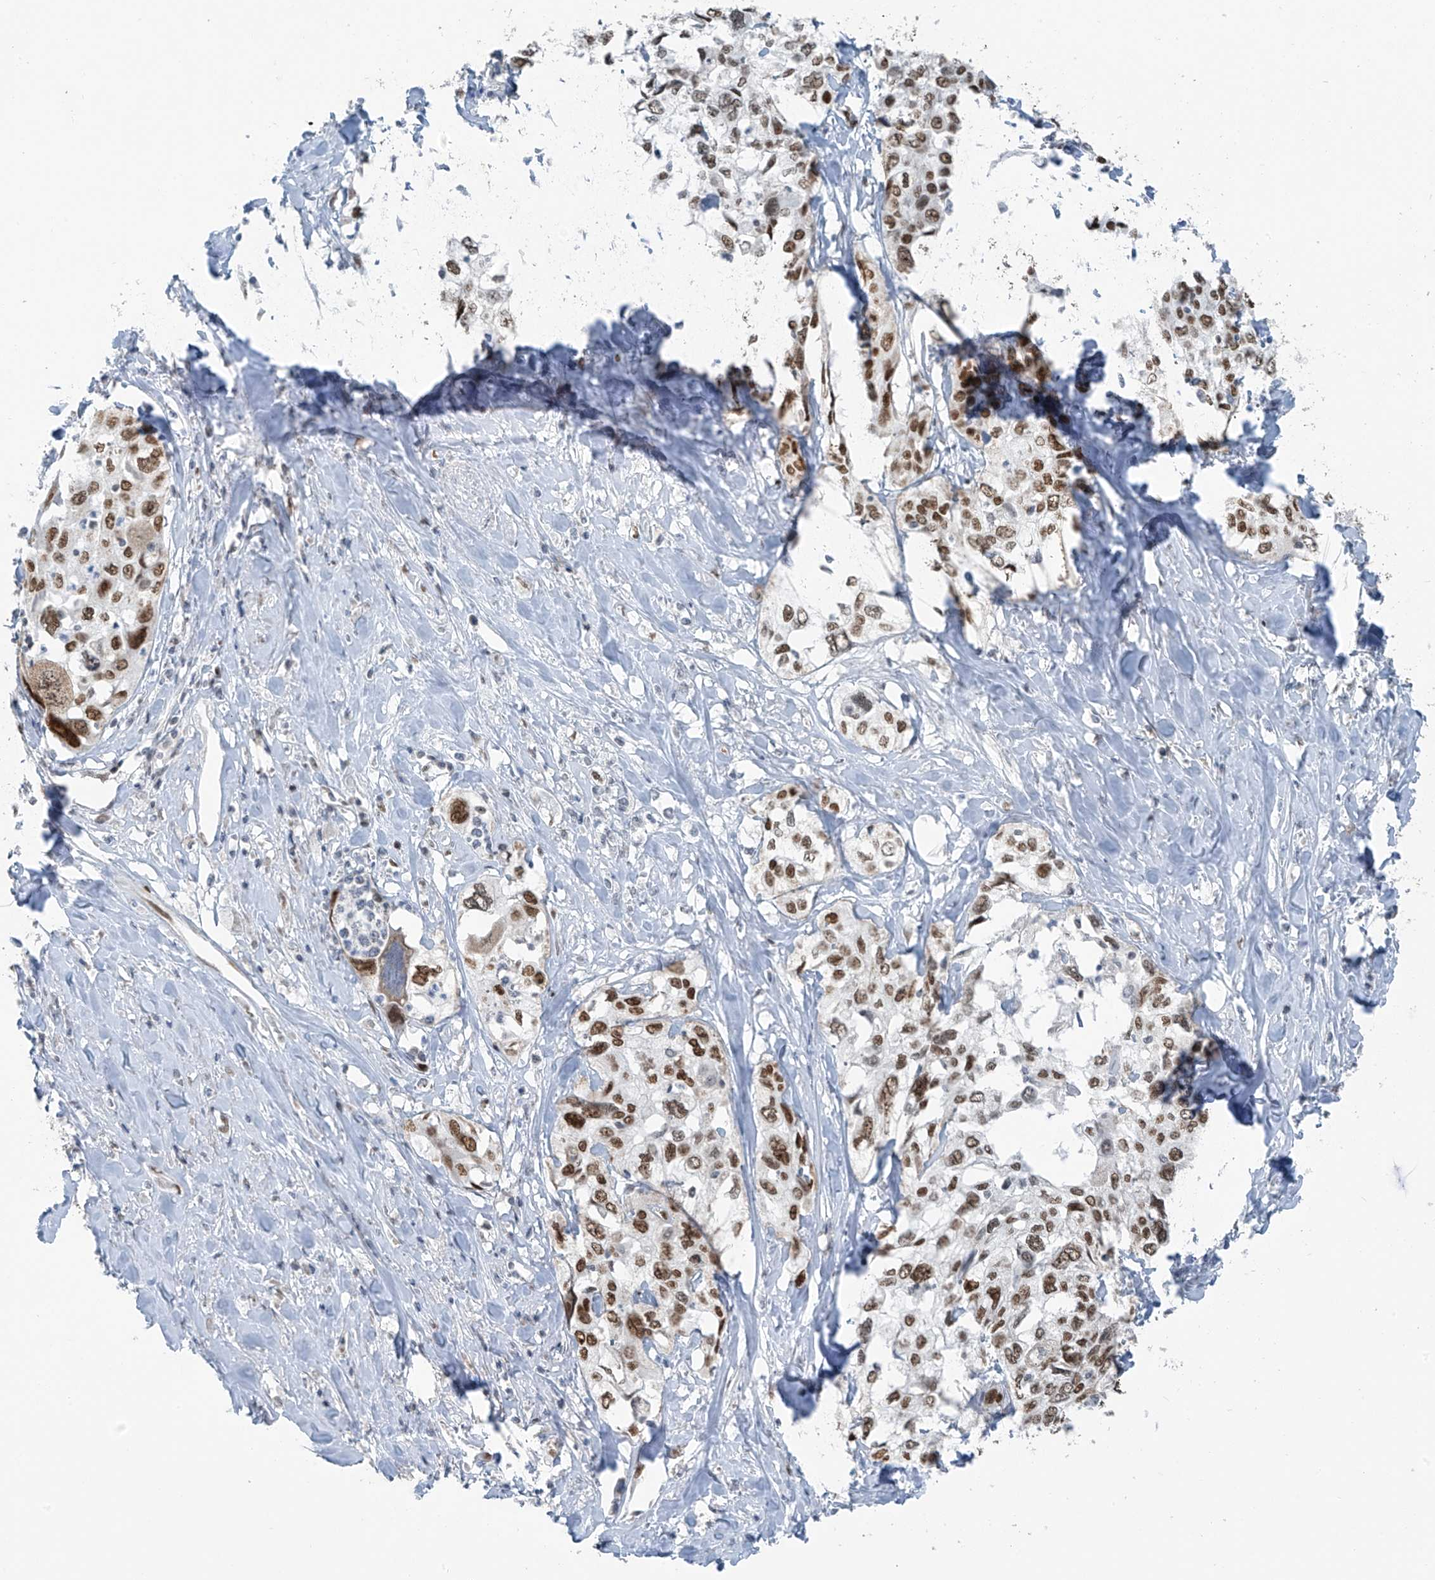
{"staining": {"intensity": "strong", "quantity": ">75%", "location": "nuclear"}, "tissue": "cervical cancer", "cell_type": "Tumor cells", "image_type": "cancer", "snomed": [{"axis": "morphology", "description": "Squamous cell carcinoma, NOS"}, {"axis": "topography", "description": "Cervix"}], "caption": "Protein staining demonstrates strong nuclear positivity in about >75% of tumor cells in cervical cancer.", "gene": "WRNIP1", "patient": {"sex": "female", "age": 31}}